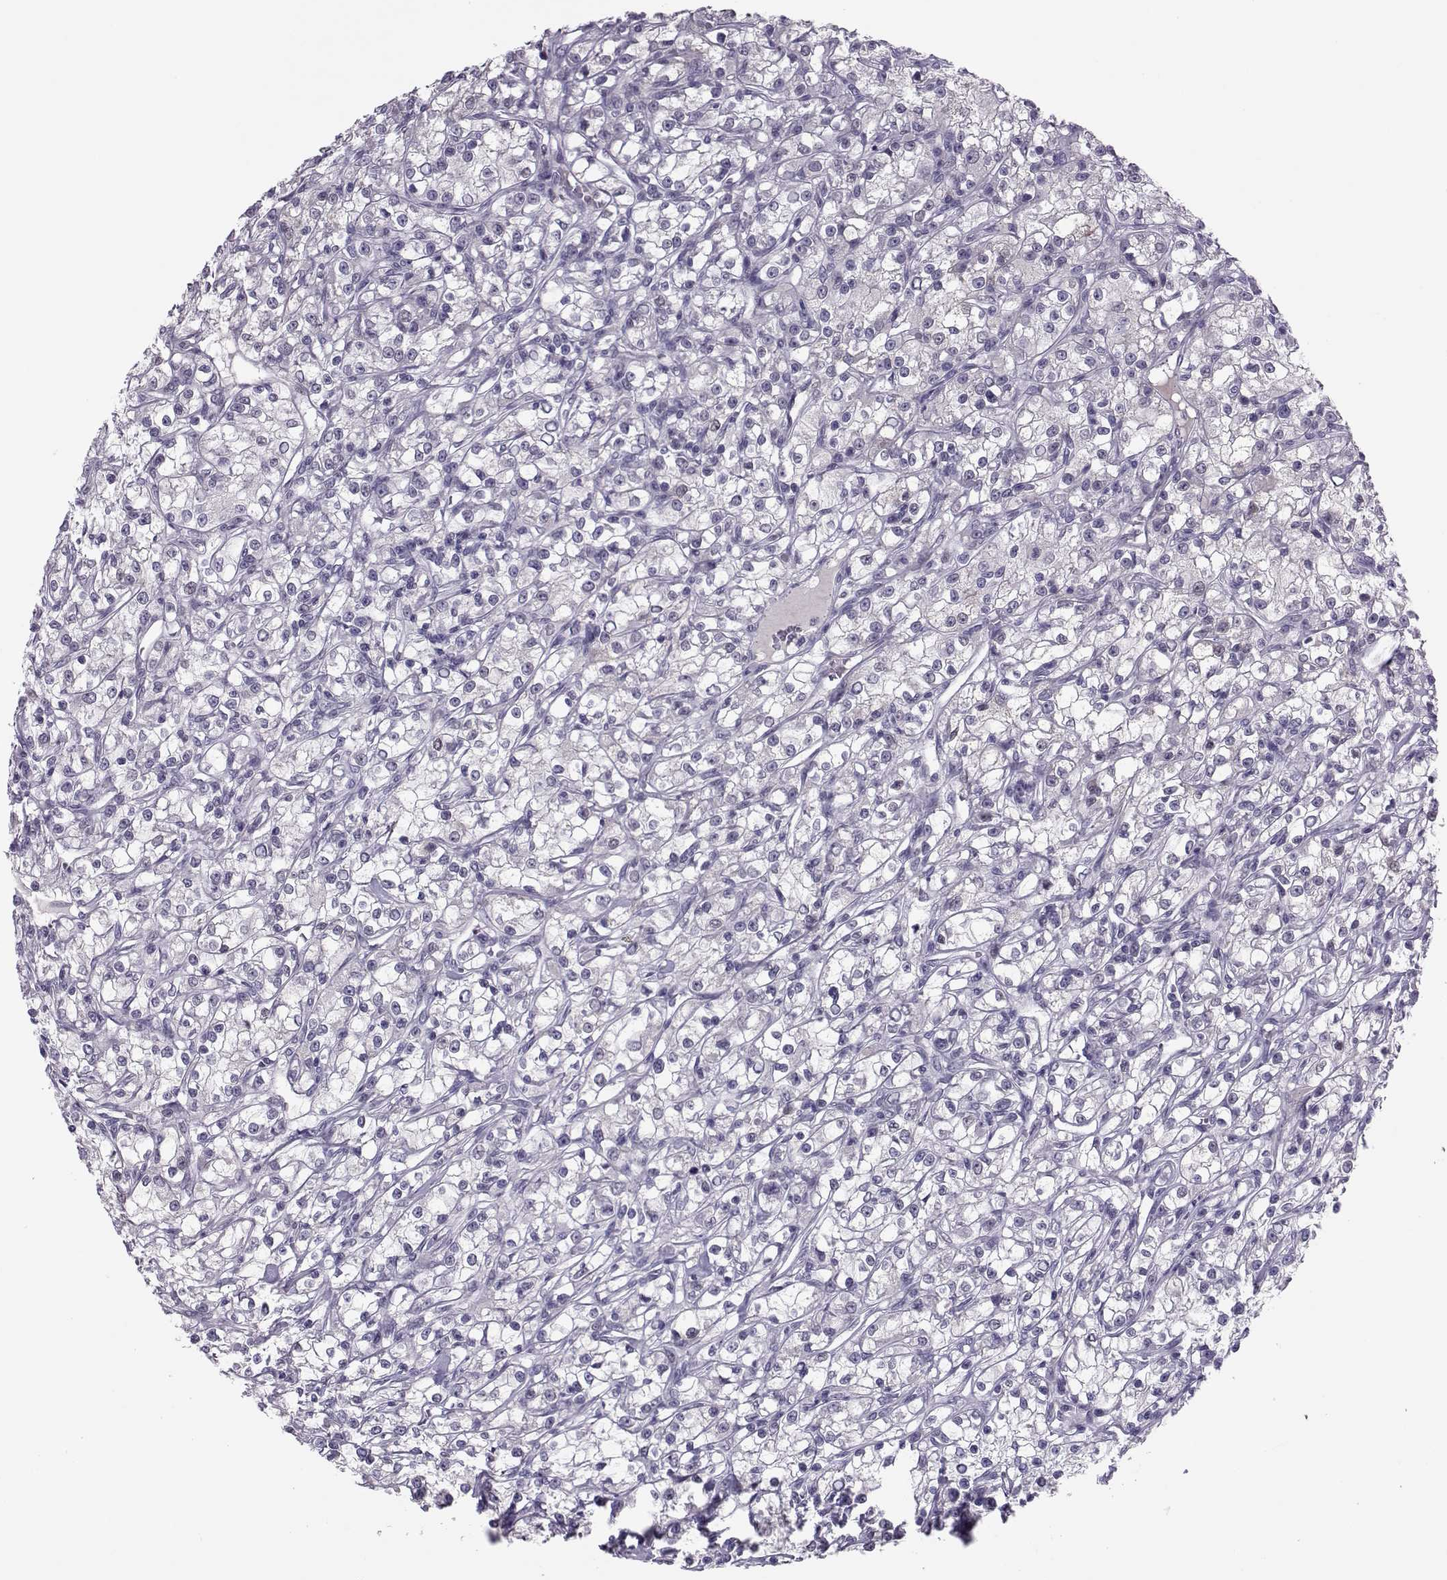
{"staining": {"intensity": "negative", "quantity": "none", "location": "none"}, "tissue": "renal cancer", "cell_type": "Tumor cells", "image_type": "cancer", "snomed": [{"axis": "morphology", "description": "Adenocarcinoma, NOS"}, {"axis": "topography", "description": "Kidney"}], "caption": "Immunohistochemistry (IHC) of human renal cancer exhibits no expression in tumor cells.", "gene": "ASRGL1", "patient": {"sex": "female", "age": 59}}